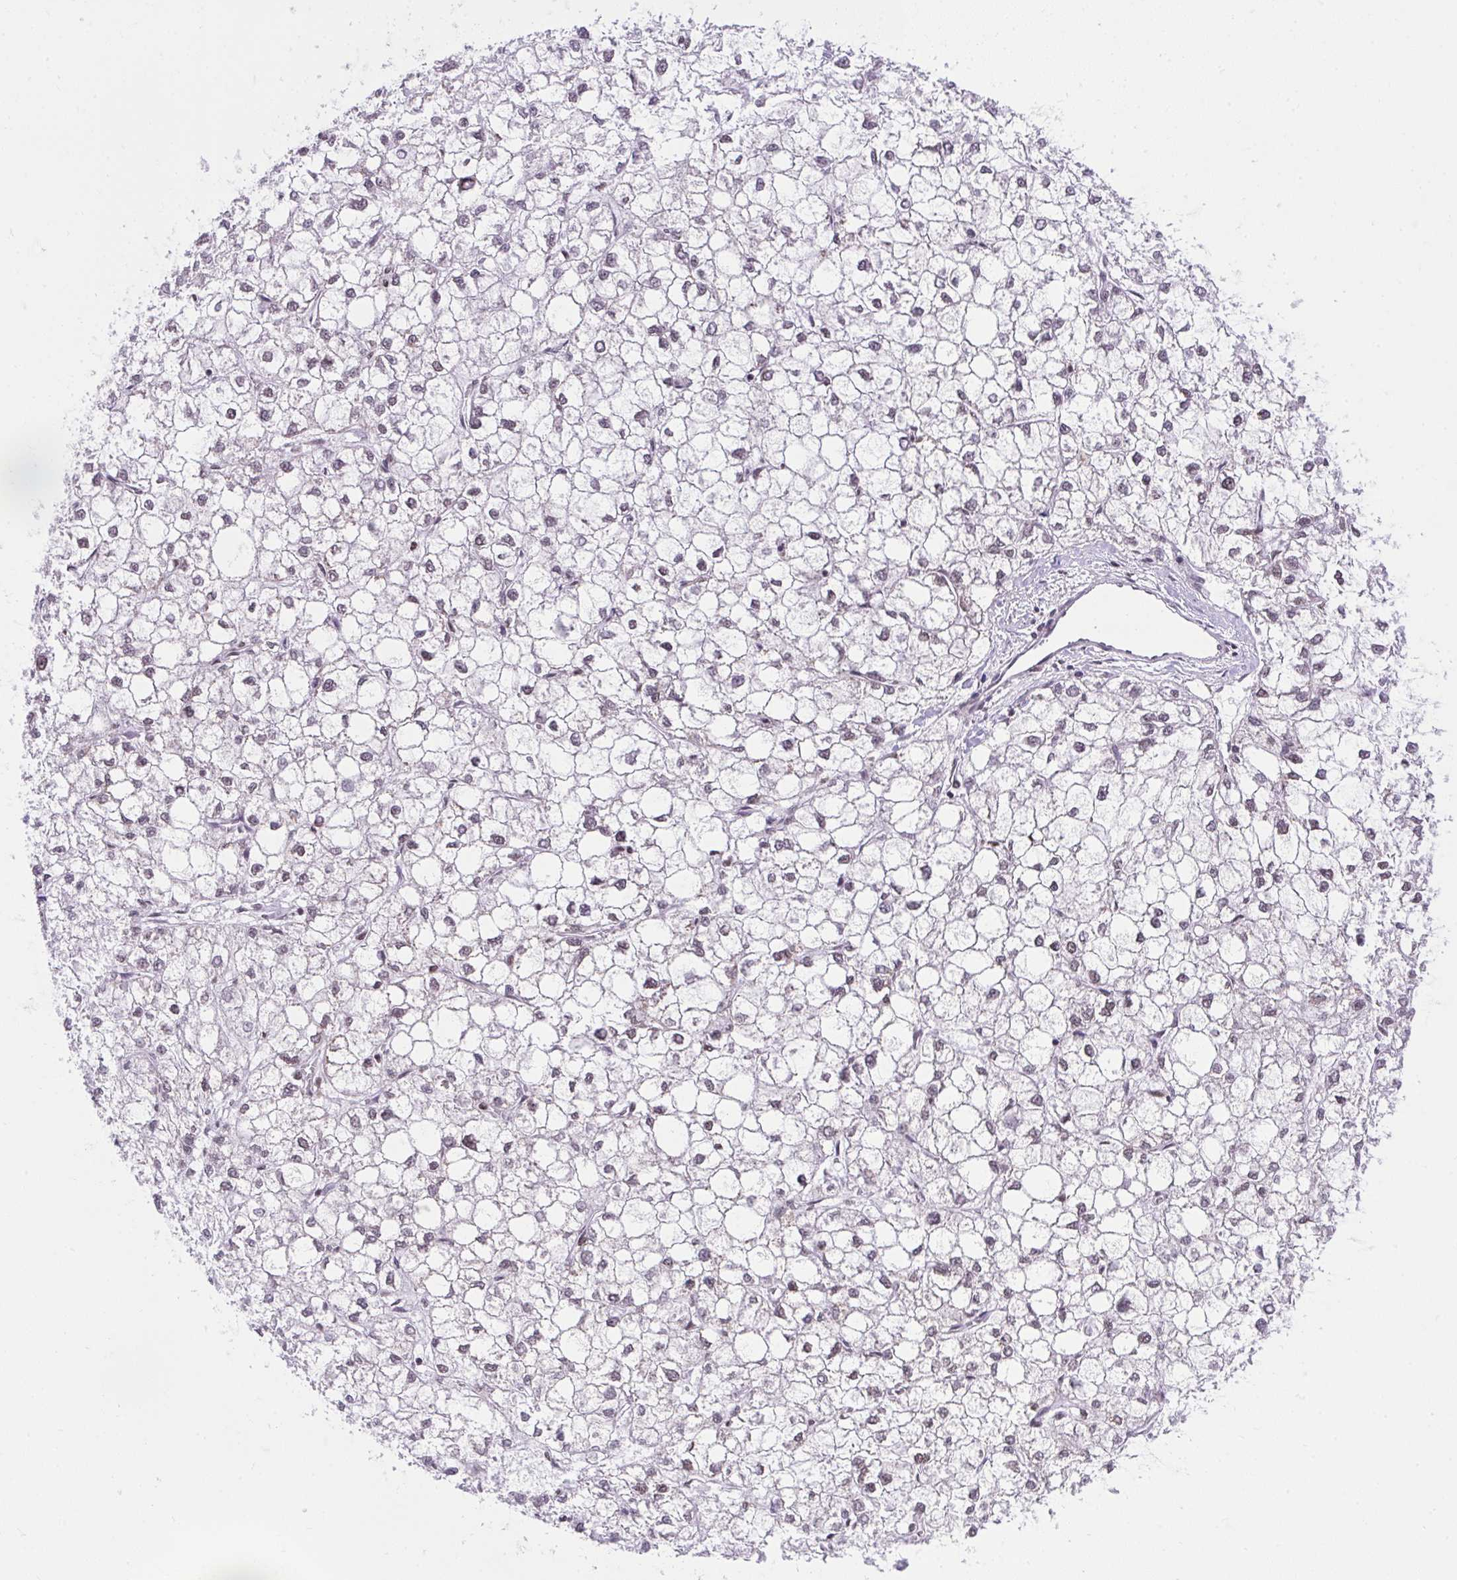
{"staining": {"intensity": "weak", "quantity": "<25%", "location": "nuclear"}, "tissue": "liver cancer", "cell_type": "Tumor cells", "image_type": "cancer", "snomed": [{"axis": "morphology", "description": "Carcinoma, Hepatocellular, NOS"}, {"axis": "topography", "description": "Liver"}], "caption": "A histopathology image of liver hepatocellular carcinoma stained for a protein demonstrates no brown staining in tumor cells. (IHC, brightfield microscopy, high magnification).", "gene": "KCNN4", "patient": {"sex": "female", "age": 43}}